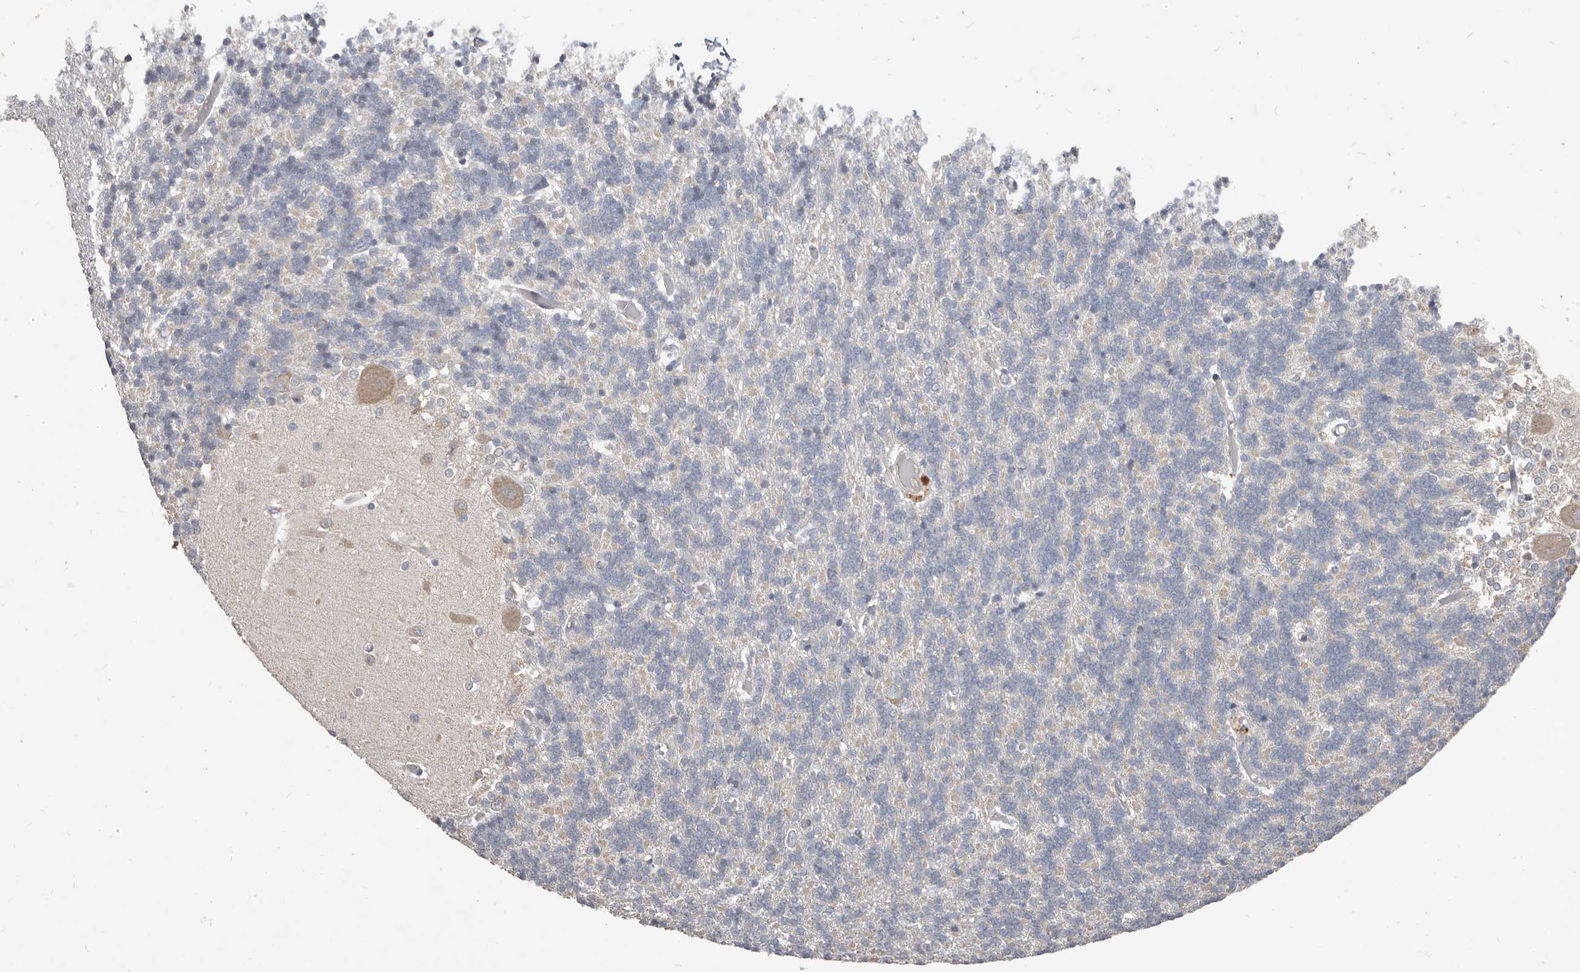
{"staining": {"intensity": "negative", "quantity": "none", "location": "none"}, "tissue": "cerebellum", "cell_type": "Cells in granular layer", "image_type": "normal", "snomed": [{"axis": "morphology", "description": "Normal tissue, NOS"}, {"axis": "topography", "description": "Cerebellum"}], "caption": "There is no significant staining in cells in granular layer of cerebellum. (DAB immunohistochemistry (IHC) with hematoxylin counter stain).", "gene": "AKNAD1", "patient": {"sex": "male", "age": 37}}